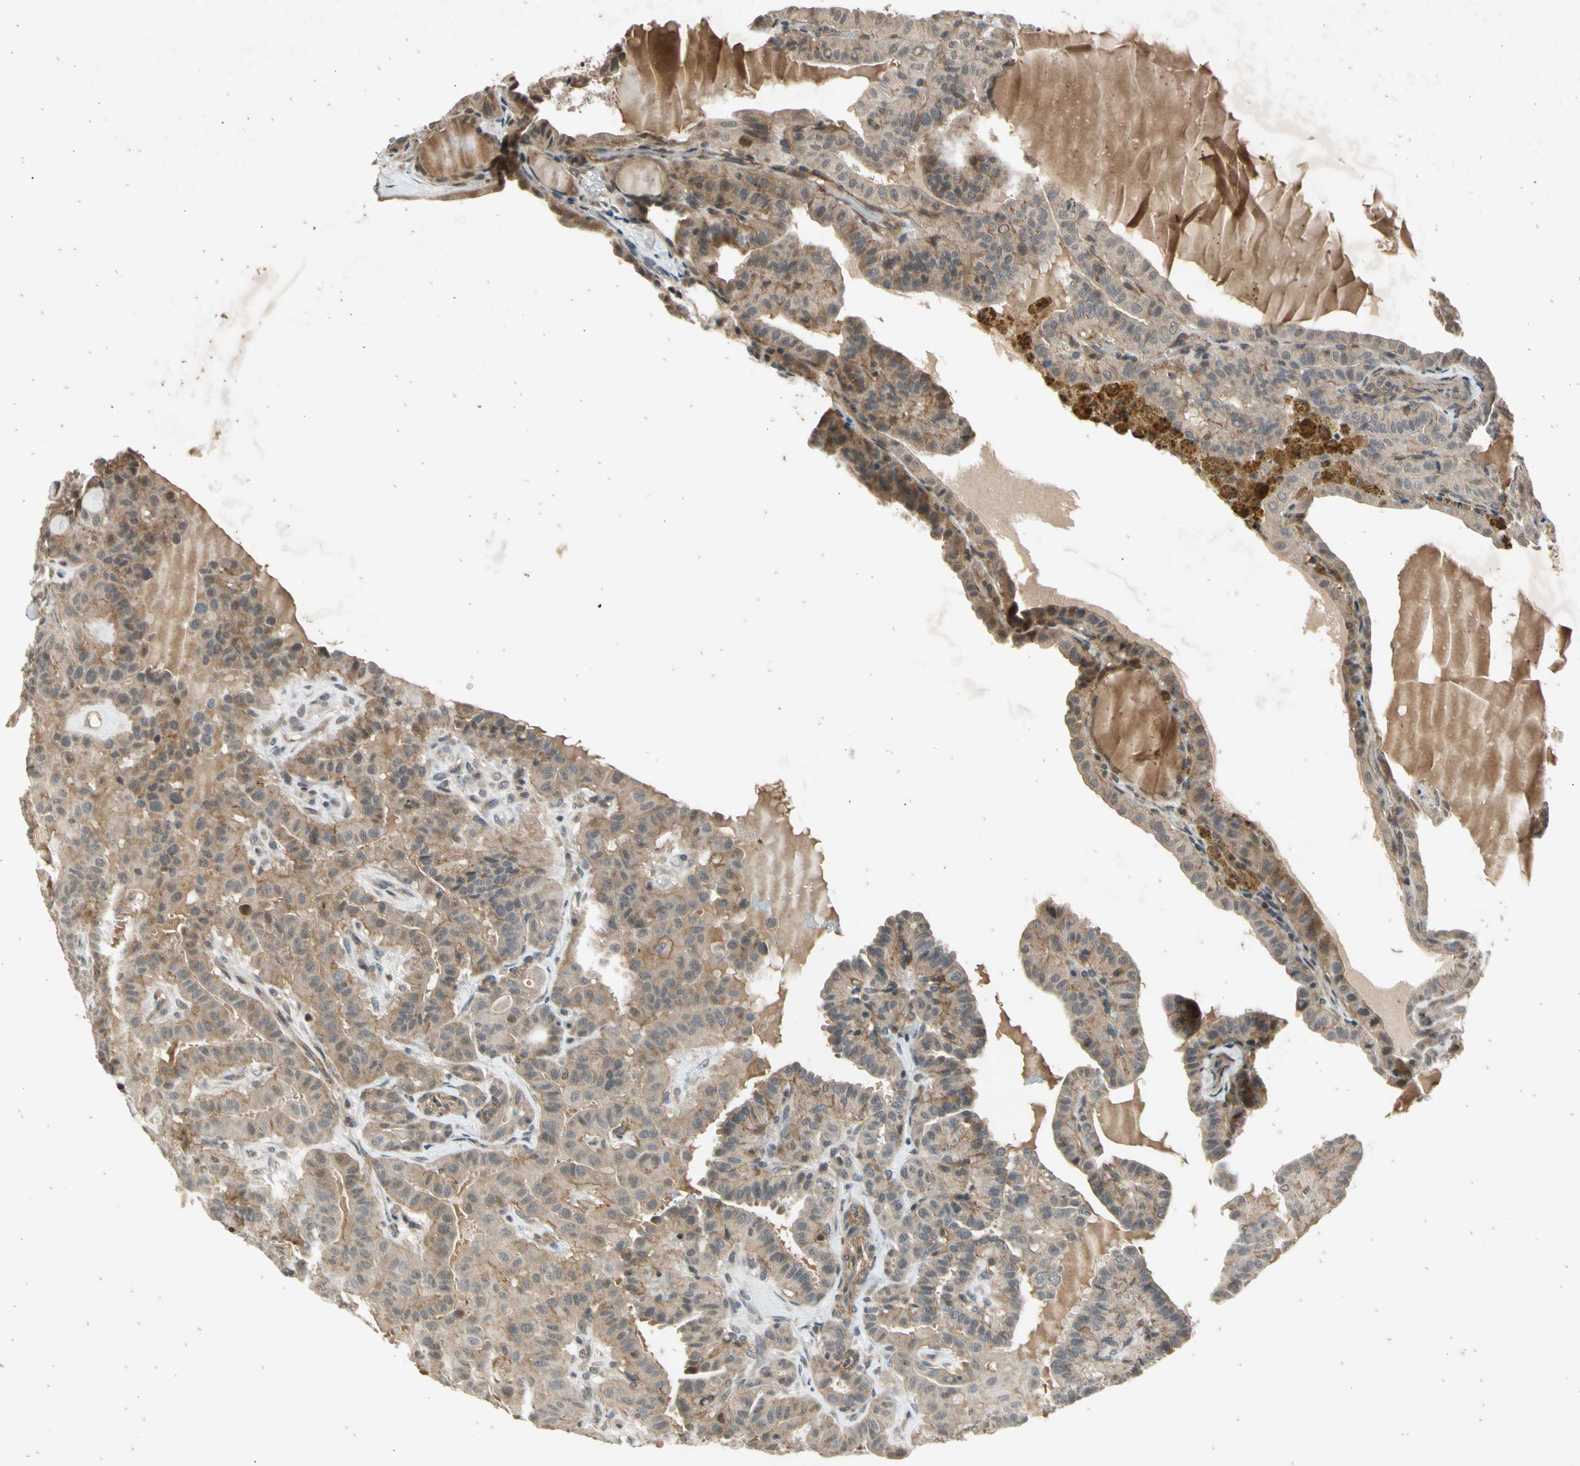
{"staining": {"intensity": "weak", "quantity": ">75%", "location": "cytoplasmic/membranous"}, "tissue": "thyroid cancer", "cell_type": "Tumor cells", "image_type": "cancer", "snomed": [{"axis": "morphology", "description": "Papillary adenocarcinoma, NOS"}, {"axis": "topography", "description": "Thyroid gland"}], "caption": "Immunohistochemistry staining of thyroid cancer (papillary adenocarcinoma), which exhibits low levels of weak cytoplasmic/membranous positivity in about >75% of tumor cells indicating weak cytoplasmic/membranous protein expression. The staining was performed using DAB (3,3'-diaminobenzidine) (brown) for protein detection and nuclei were counterstained in hematoxylin (blue).", "gene": "EFNB2", "patient": {"sex": "male", "age": 77}}